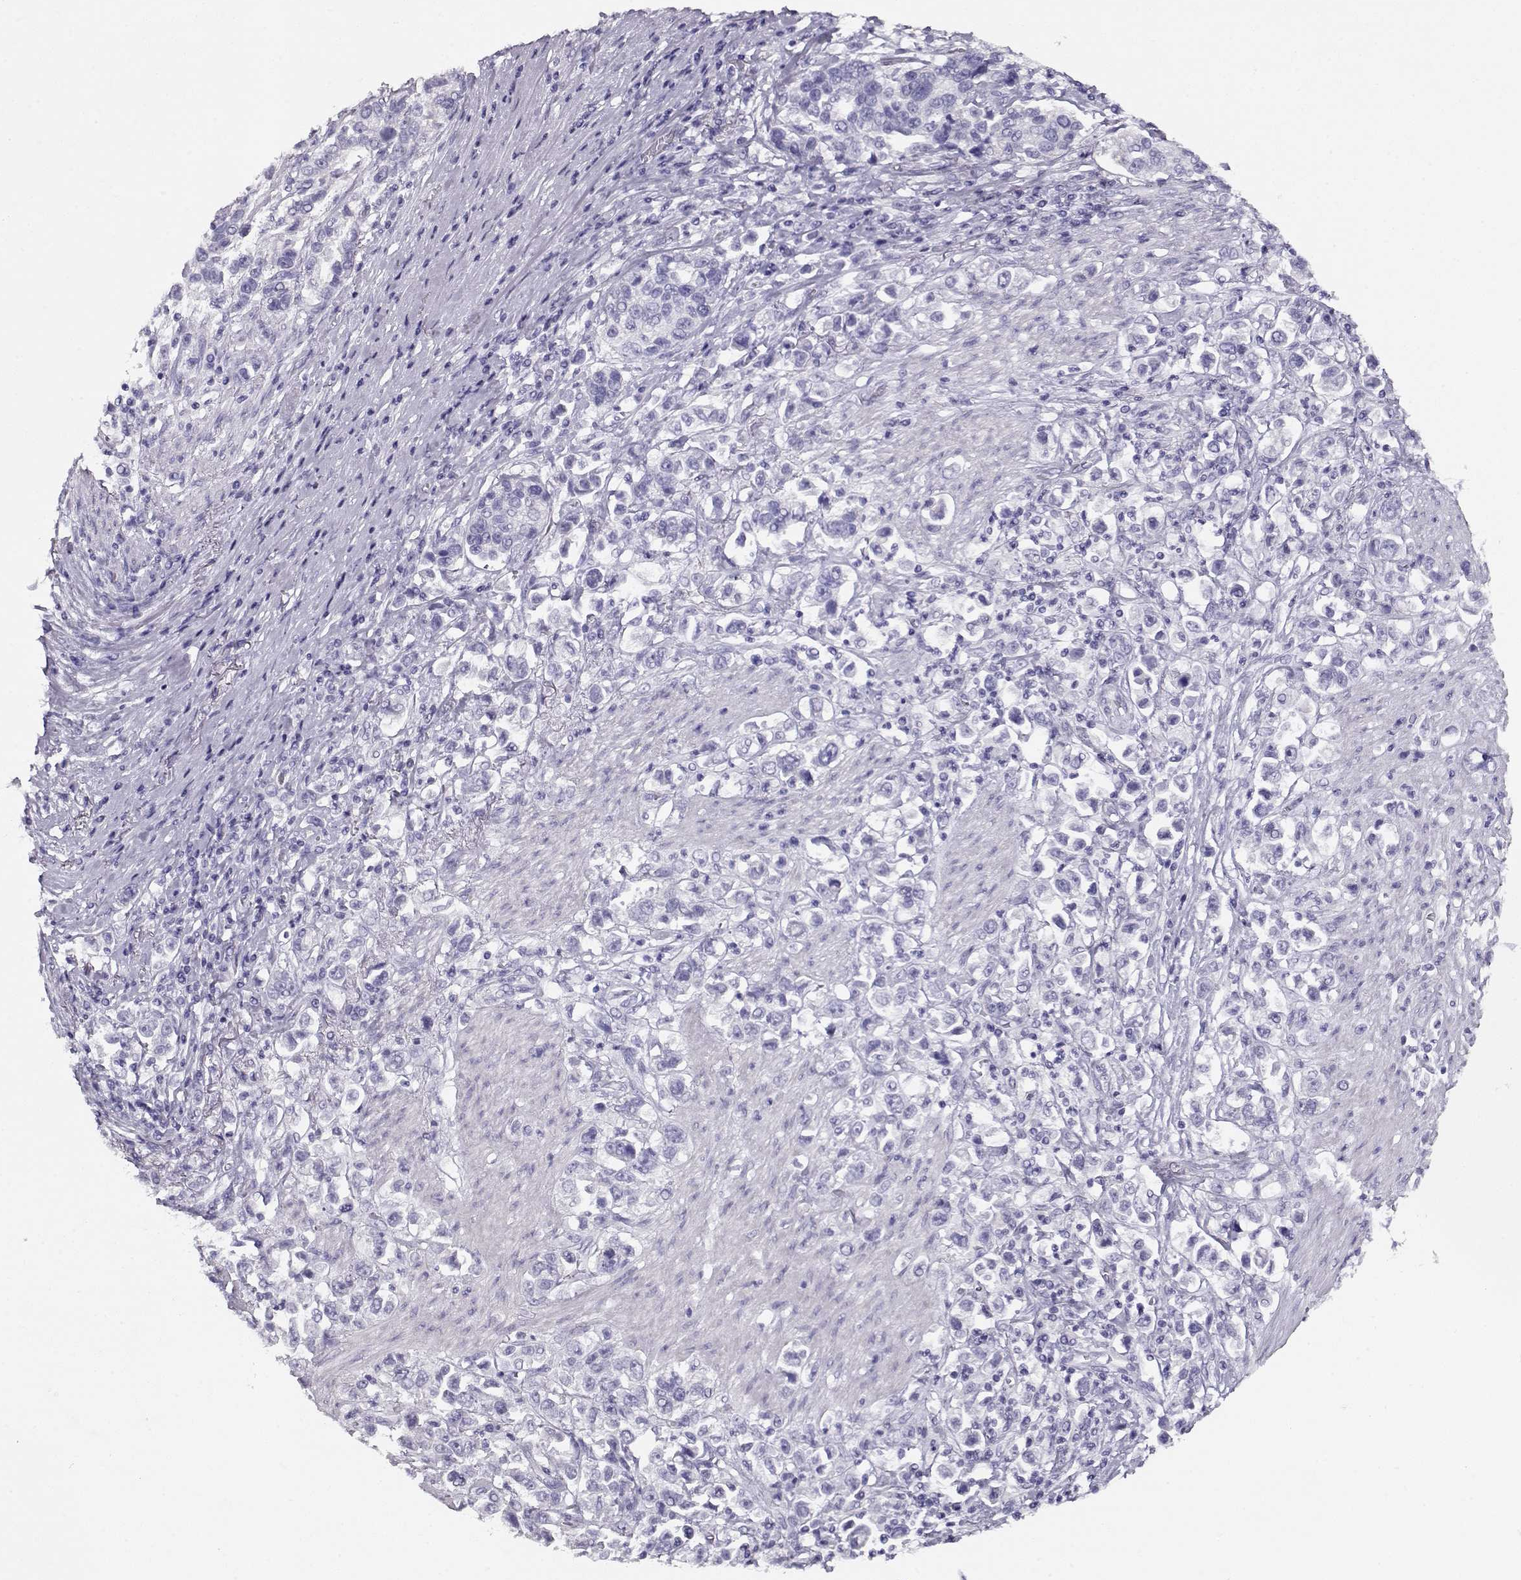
{"staining": {"intensity": "negative", "quantity": "none", "location": "none"}, "tissue": "stomach cancer", "cell_type": "Tumor cells", "image_type": "cancer", "snomed": [{"axis": "morphology", "description": "Adenocarcinoma, NOS"}, {"axis": "topography", "description": "Stomach"}], "caption": "Photomicrograph shows no protein positivity in tumor cells of stomach cancer (adenocarcinoma) tissue.", "gene": "ACTN2", "patient": {"sex": "male", "age": 93}}